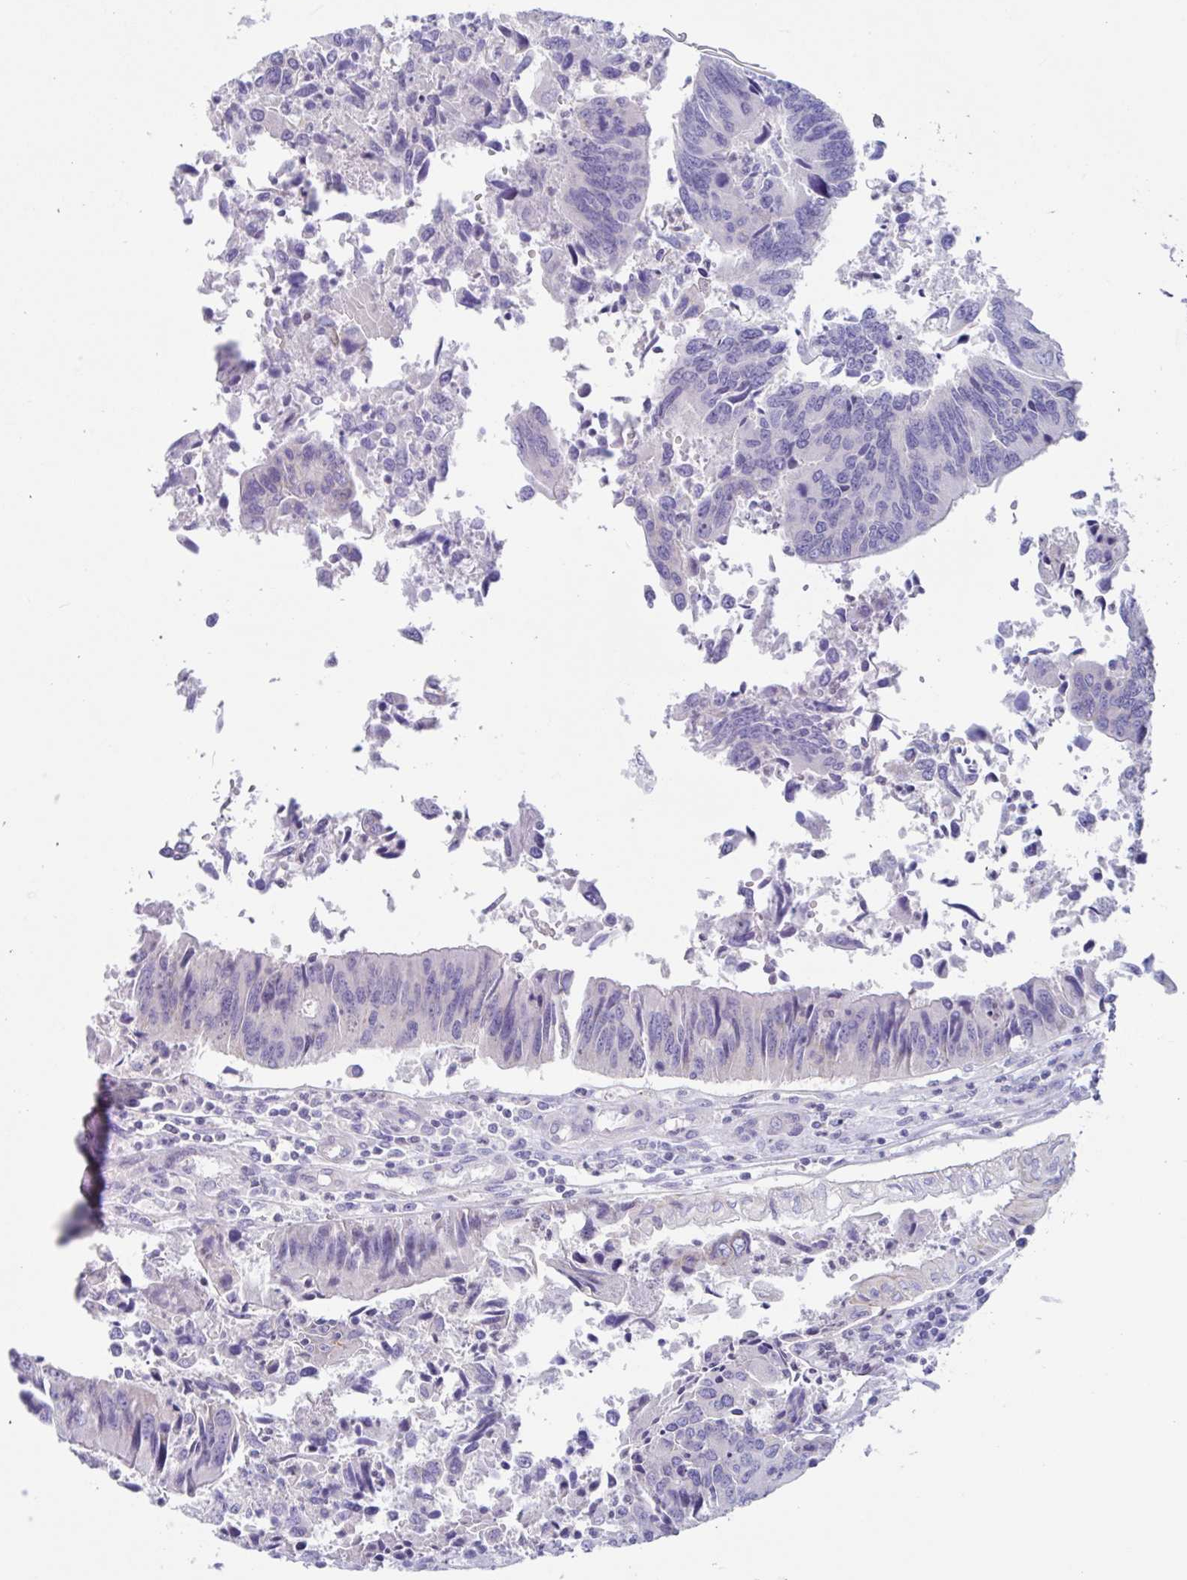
{"staining": {"intensity": "negative", "quantity": "none", "location": "none"}, "tissue": "colorectal cancer", "cell_type": "Tumor cells", "image_type": "cancer", "snomed": [{"axis": "morphology", "description": "Adenocarcinoma, NOS"}, {"axis": "topography", "description": "Colon"}], "caption": "There is no significant positivity in tumor cells of colorectal adenocarcinoma.", "gene": "OR6N2", "patient": {"sex": "female", "age": 67}}